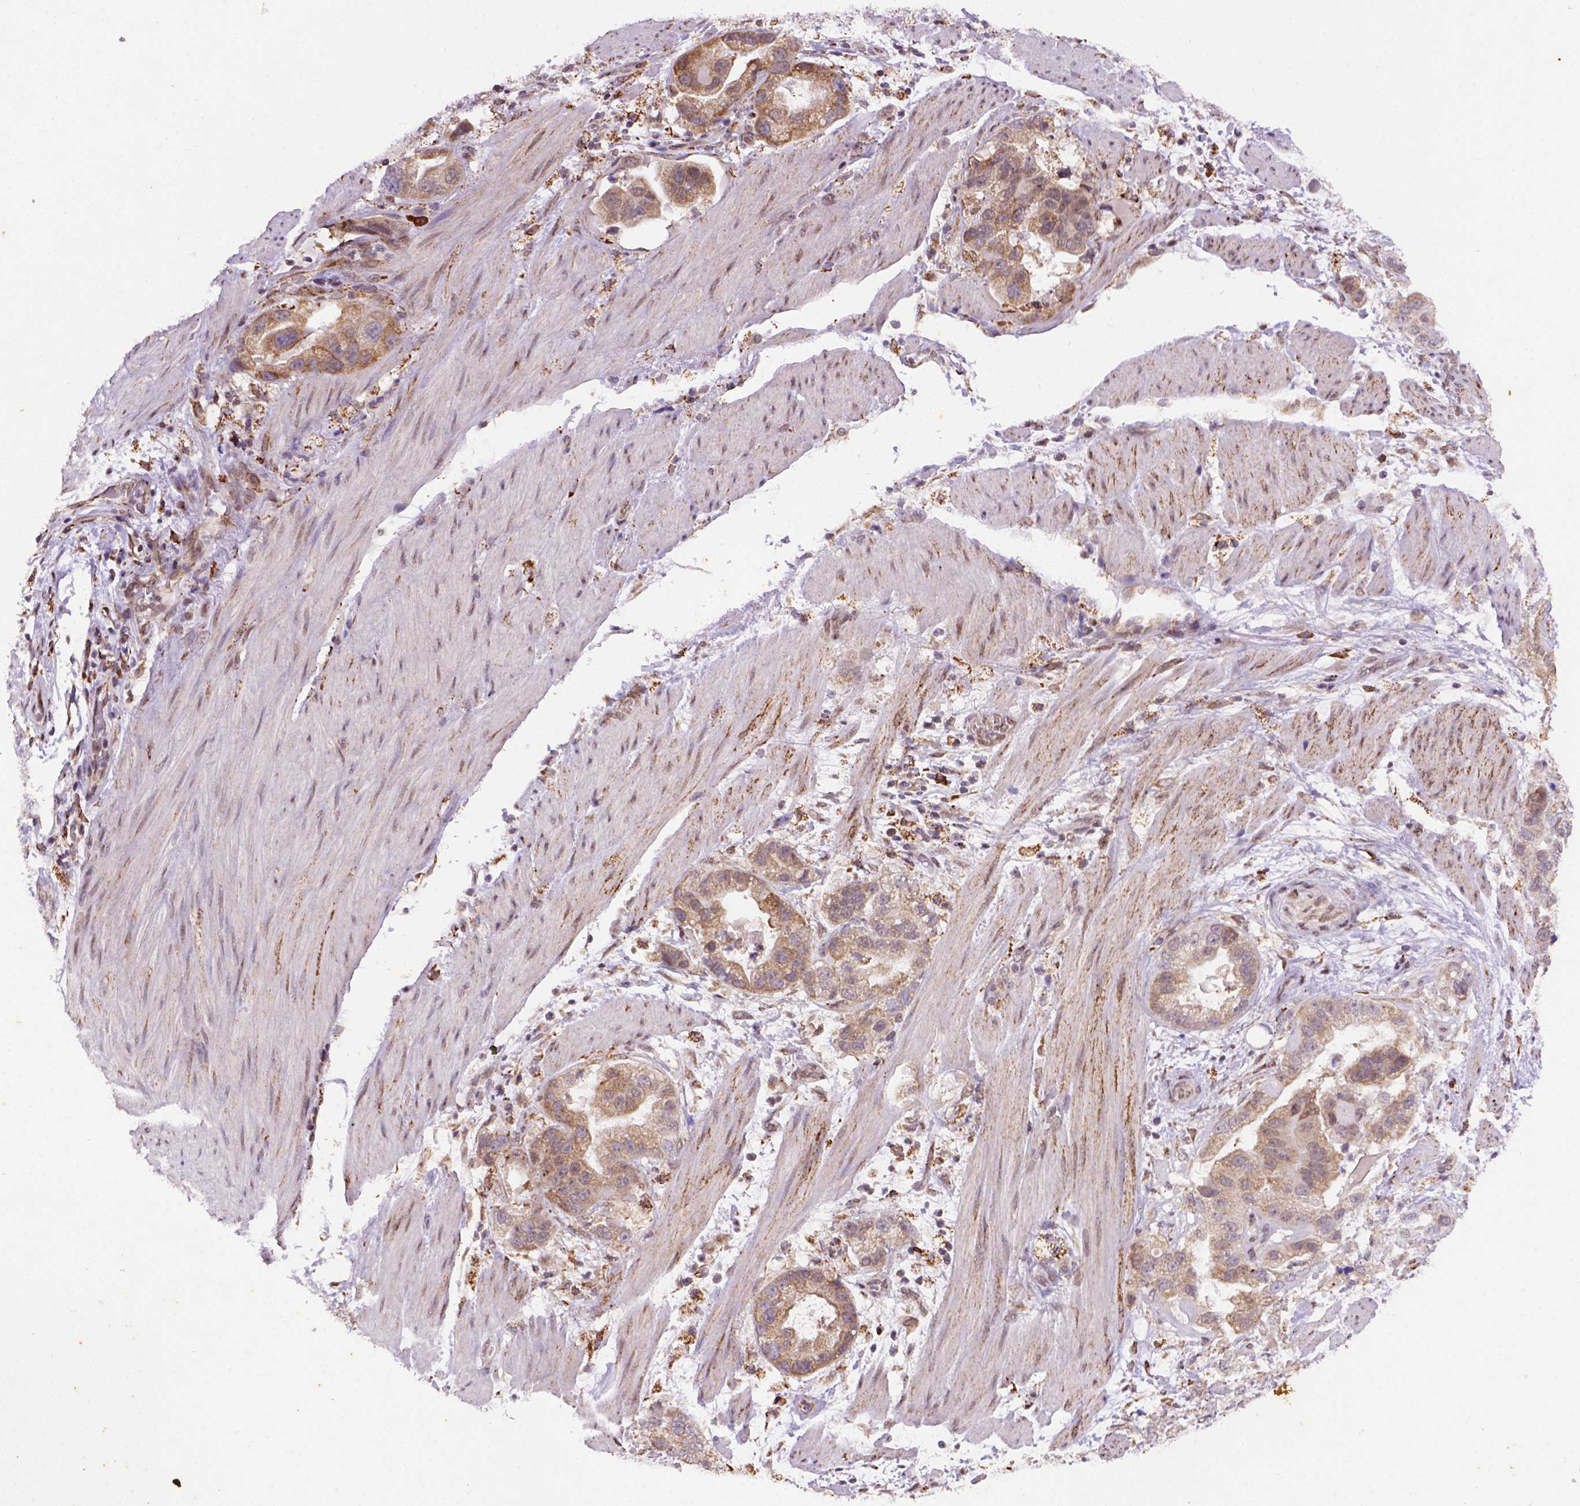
{"staining": {"intensity": "moderate", "quantity": ">75%", "location": "cytoplasmic/membranous"}, "tissue": "stomach cancer", "cell_type": "Tumor cells", "image_type": "cancer", "snomed": [{"axis": "morphology", "description": "Adenocarcinoma, NOS"}, {"axis": "topography", "description": "Stomach"}], "caption": "A histopathology image of stomach cancer (adenocarcinoma) stained for a protein displays moderate cytoplasmic/membranous brown staining in tumor cells.", "gene": "FZD7", "patient": {"sex": "male", "age": 59}}